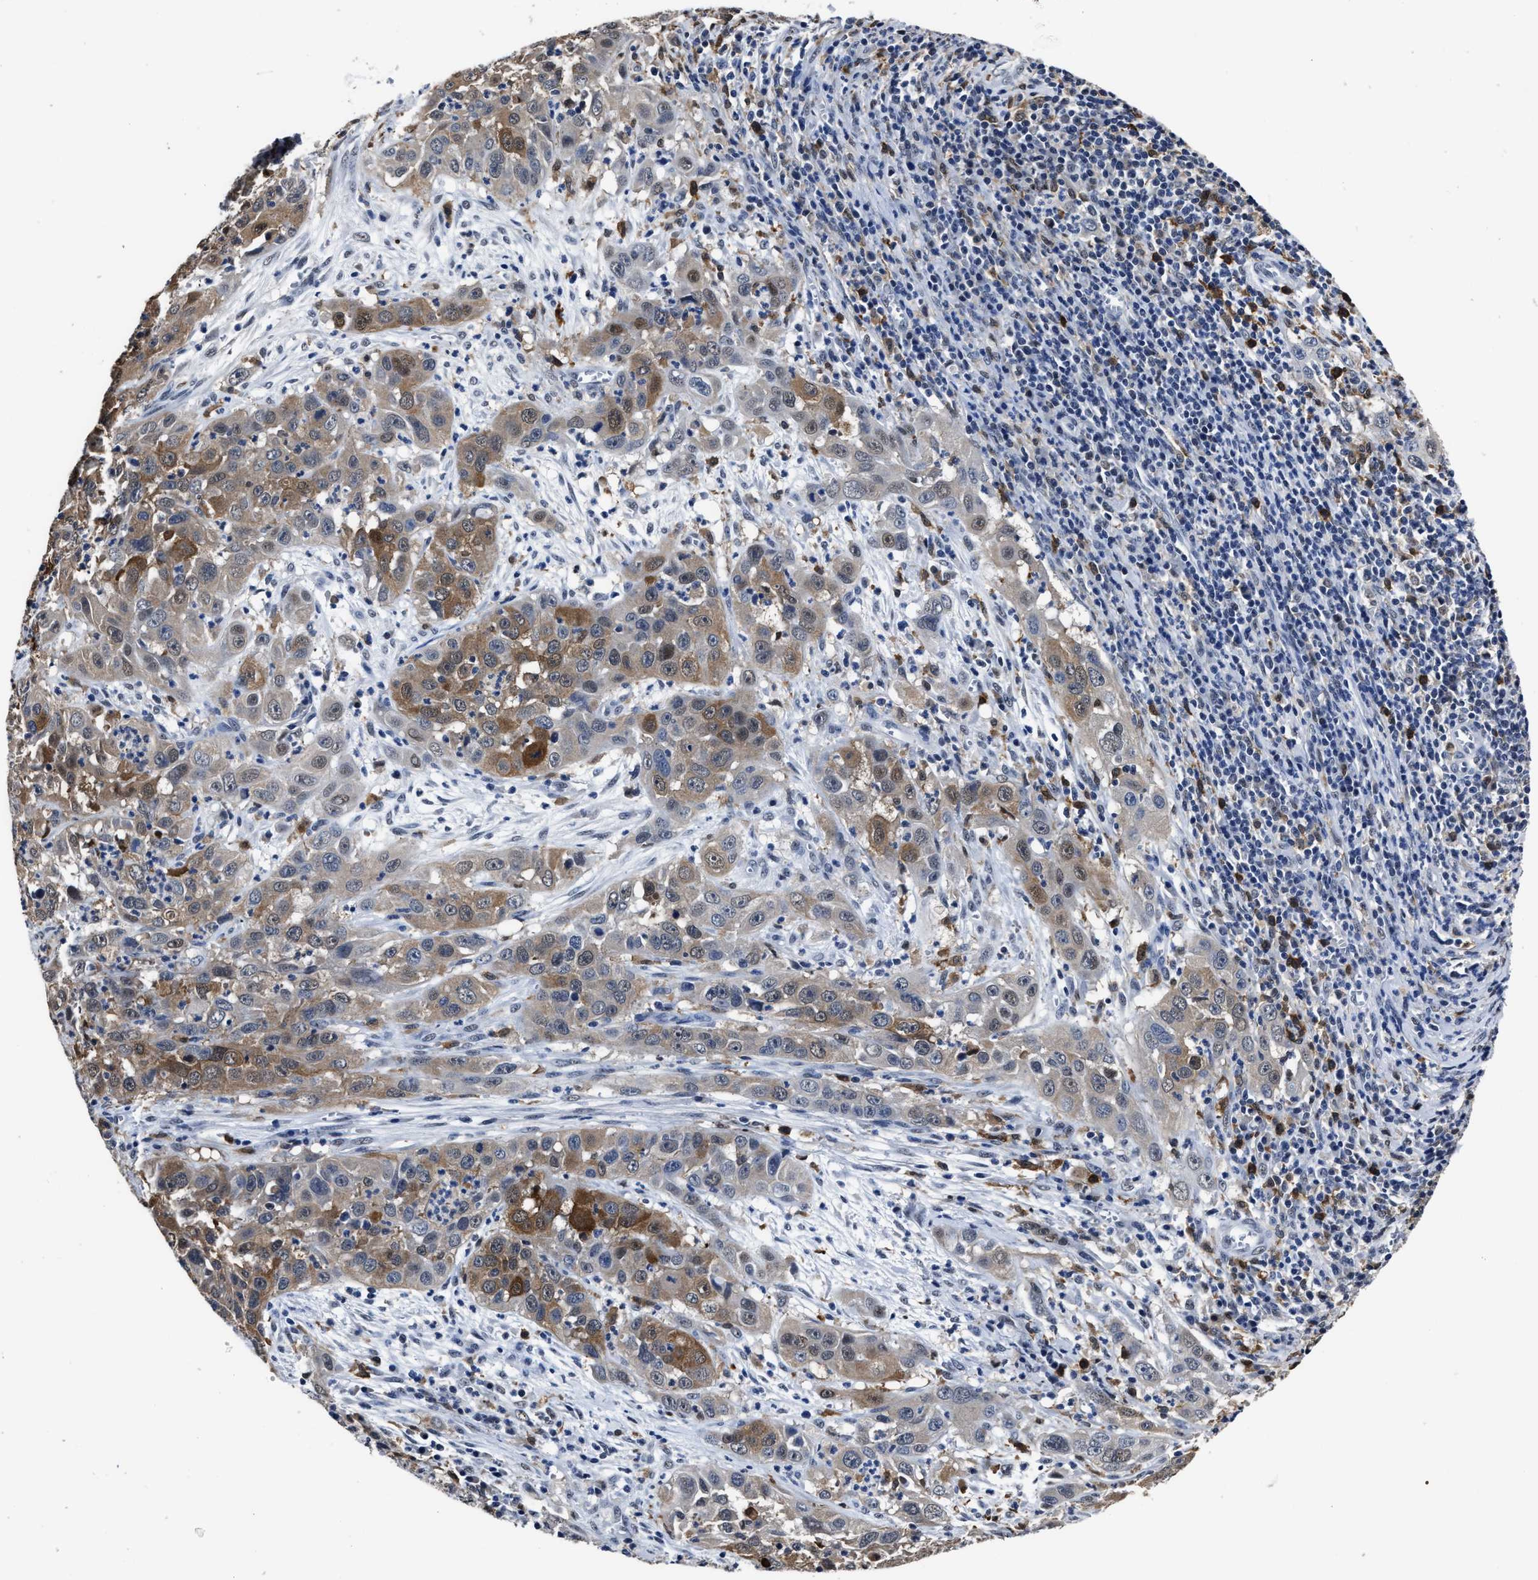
{"staining": {"intensity": "moderate", "quantity": ">75%", "location": "cytoplasmic/membranous"}, "tissue": "cervical cancer", "cell_type": "Tumor cells", "image_type": "cancer", "snomed": [{"axis": "morphology", "description": "Squamous cell carcinoma, NOS"}, {"axis": "topography", "description": "Cervix"}], "caption": "Protein expression analysis of human cervical cancer reveals moderate cytoplasmic/membranous staining in about >75% of tumor cells. (brown staining indicates protein expression, while blue staining denotes nuclei).", "gene": "PRPF4B", "patient": {"sex": "female", "age": 32}}